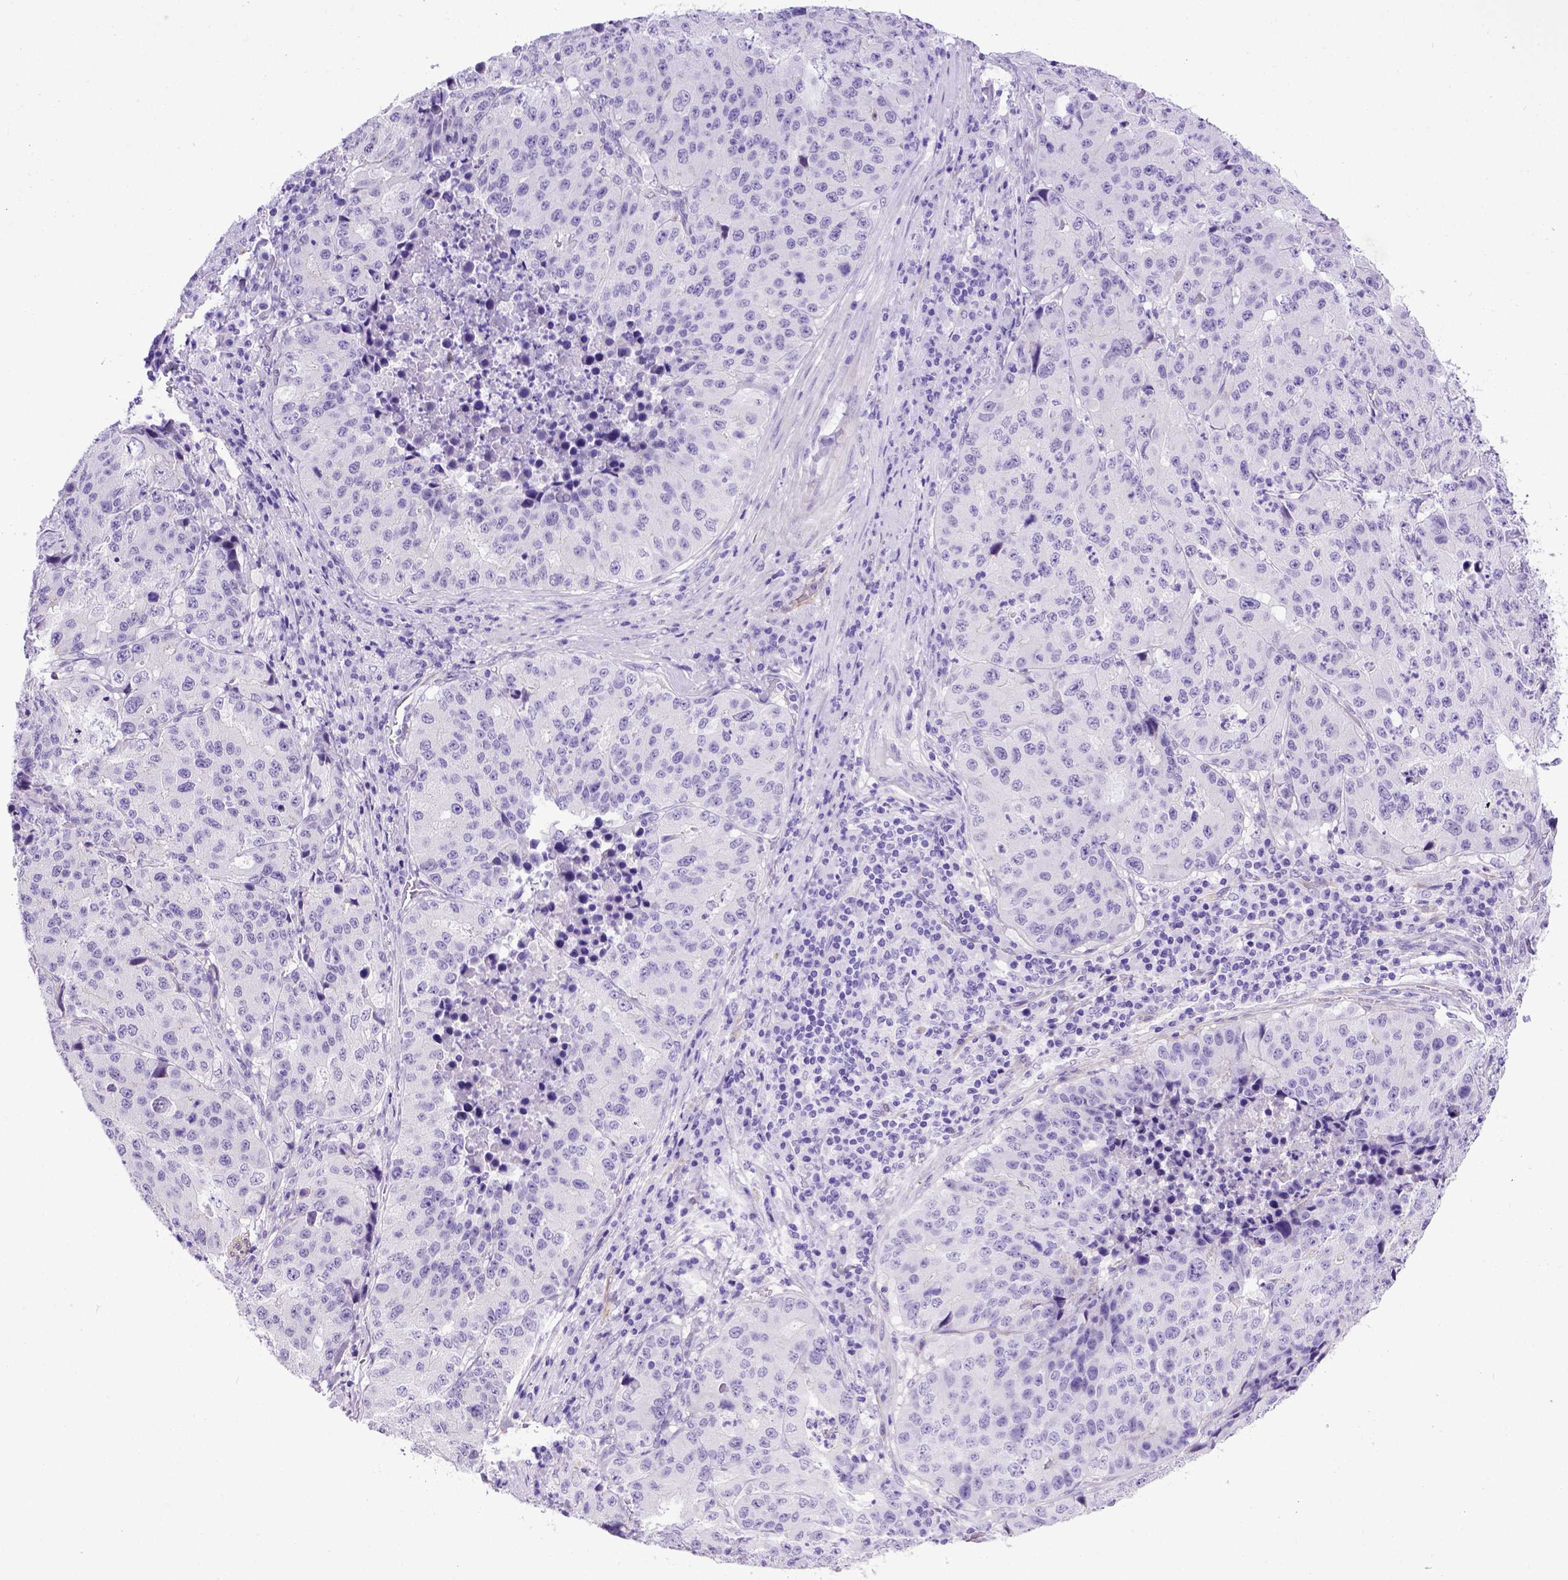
{"staining": {"intensity": "negative", "quantity": "none", "location": "none"}, "tissue": "stomach cancer", "cell_type": "Tumor cells", "image_type": "cancer", "snomed": [{"axis": "morphology", "description": "Adenocarcinoma, NOS"}, {"axis": "topography", "description": "Stomach"}], "caption": "DAB (3,3'-diaminobenzidine) immunohistochemical staining of human stomach cancer displays no significant staining in tumor cells. (IHC, brightfield microscopy, high magnification).", "gene": "ADAM12", "patient": {"sex": "male", "age": 71}}